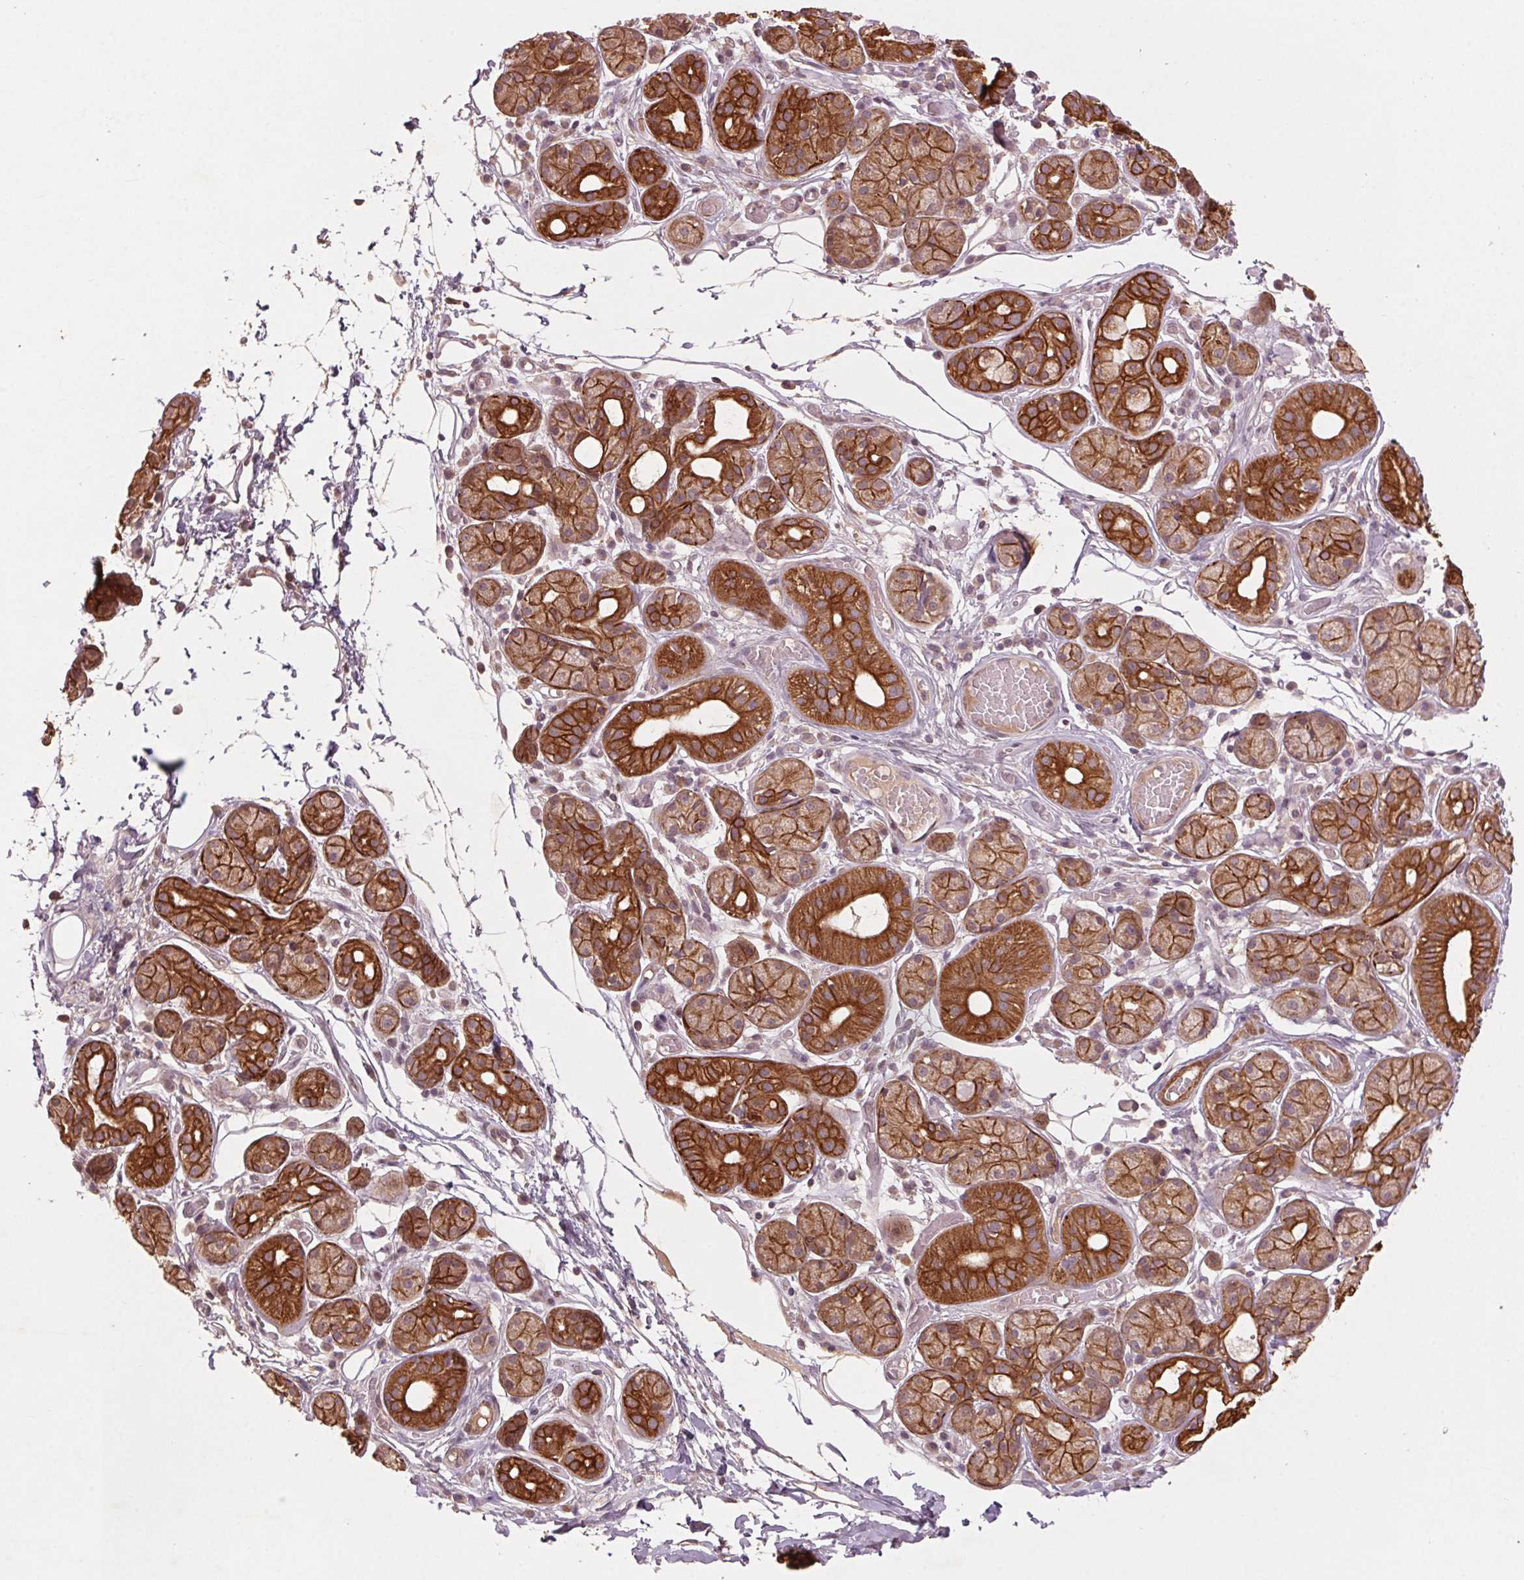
{"staining": {"intensity": "strong", "quantity": ">75%", "location": "cytoplasmic/membranous"}, "tissue": "salivary gland", "cell_type": "Glandular cells", "image_type": "normal", "snomed": [{"axis": "morphology", "description": "Normal tissue, NOS"}, {"axis": "topography", "description": "Salivary gland"}, {"axis": "topography", "description": "Peripheral nerve tissue"}], "caption": "Immunohistochemistry (DAB (3,3'-diaminobenzidine)) staining of benign salivary gland reveals strong cytoplasmic/membranous protein staining in about >75% of glandular cells.", "gene": "SMLR1", "patient": {"sex": "male", "age": 71}}